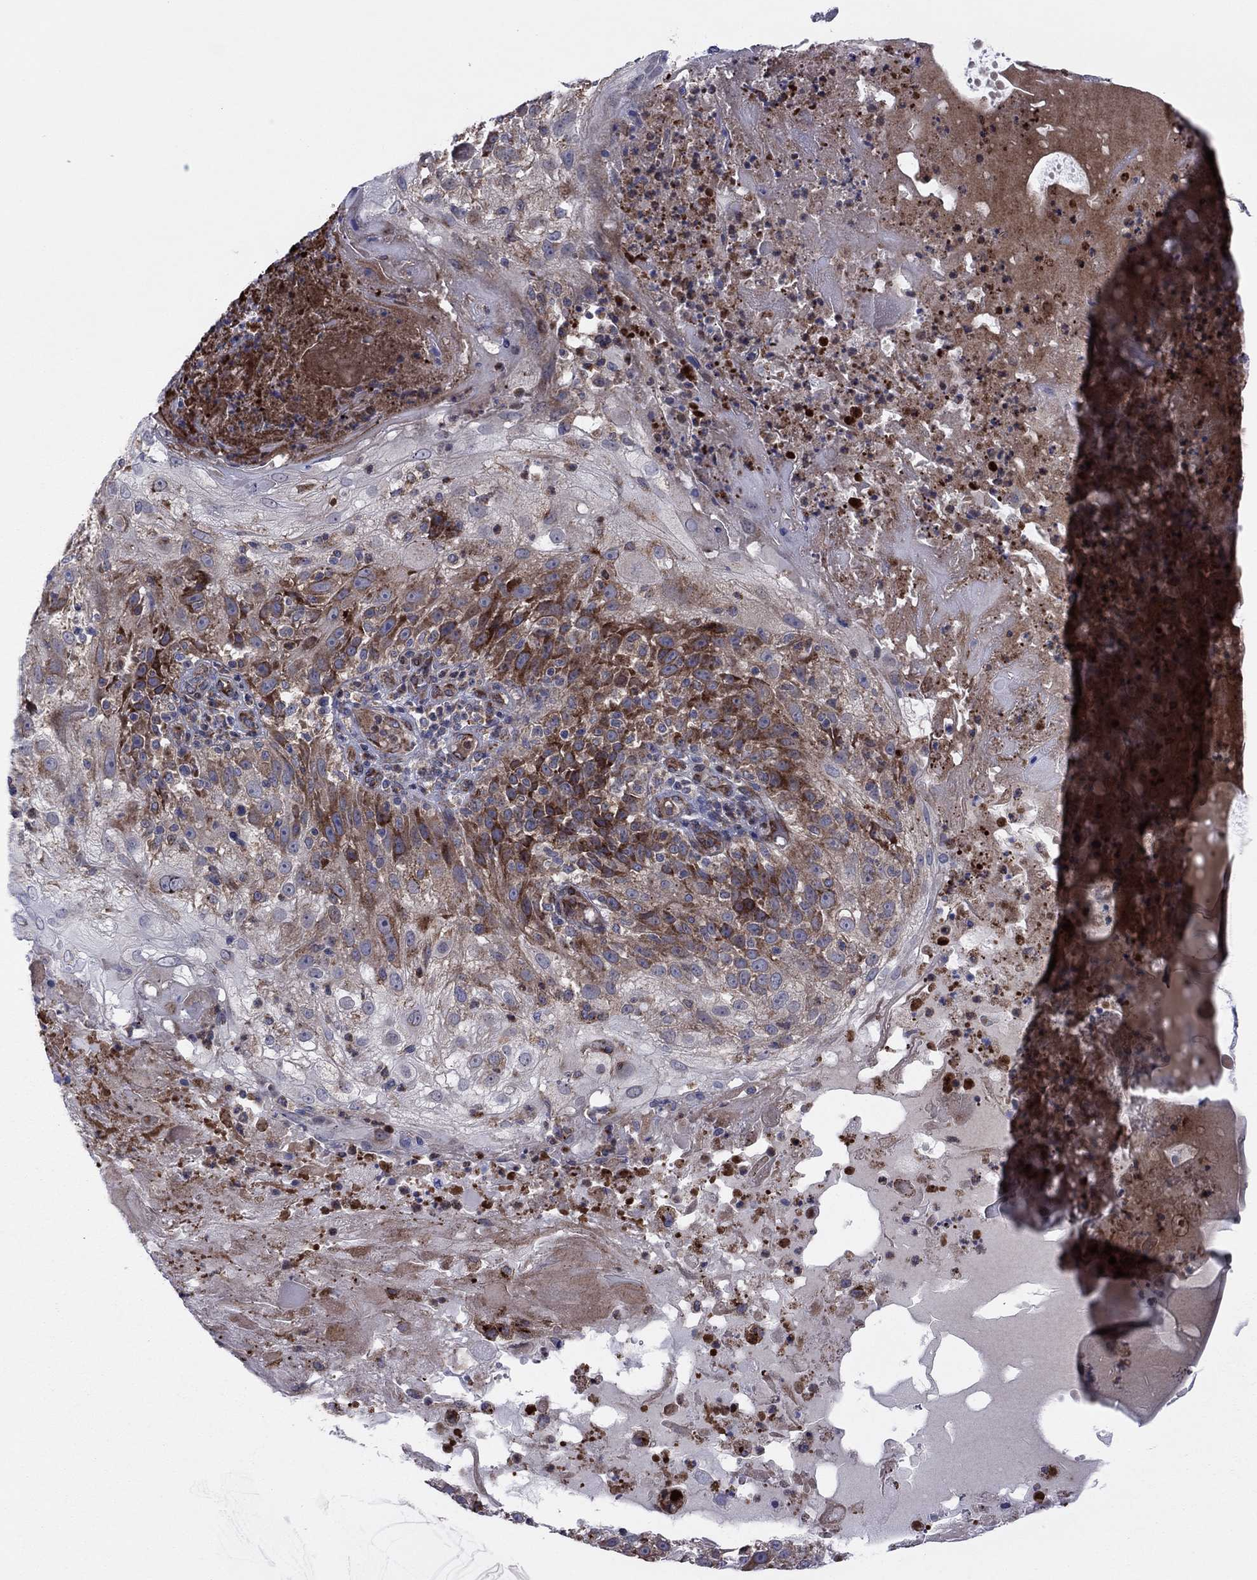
{"staining": {"intensity": "strong", "quantity": "<25%", "location": "cytoplasmic/membranous"}, "tissue": "skin cancer", "cell_type": "Tumor cells", "image_type": "cancer", "snomed": [{"axis": "morphology", "description": "Normal tissue, NOS"}, {"axis": "morphology", "description": "Squamous cell carcinoma, NOS"}, {"axis": "topography", "description": "Skin"}], "caption": "This is a photomicrograph of IHC staining of squamous cell carcinoma (skin), which shows strong positivity in the cytoplasmic/membranous of tumor cells.", "gene": "GPR155", "patient": {"sex": "female", "age": 83}}